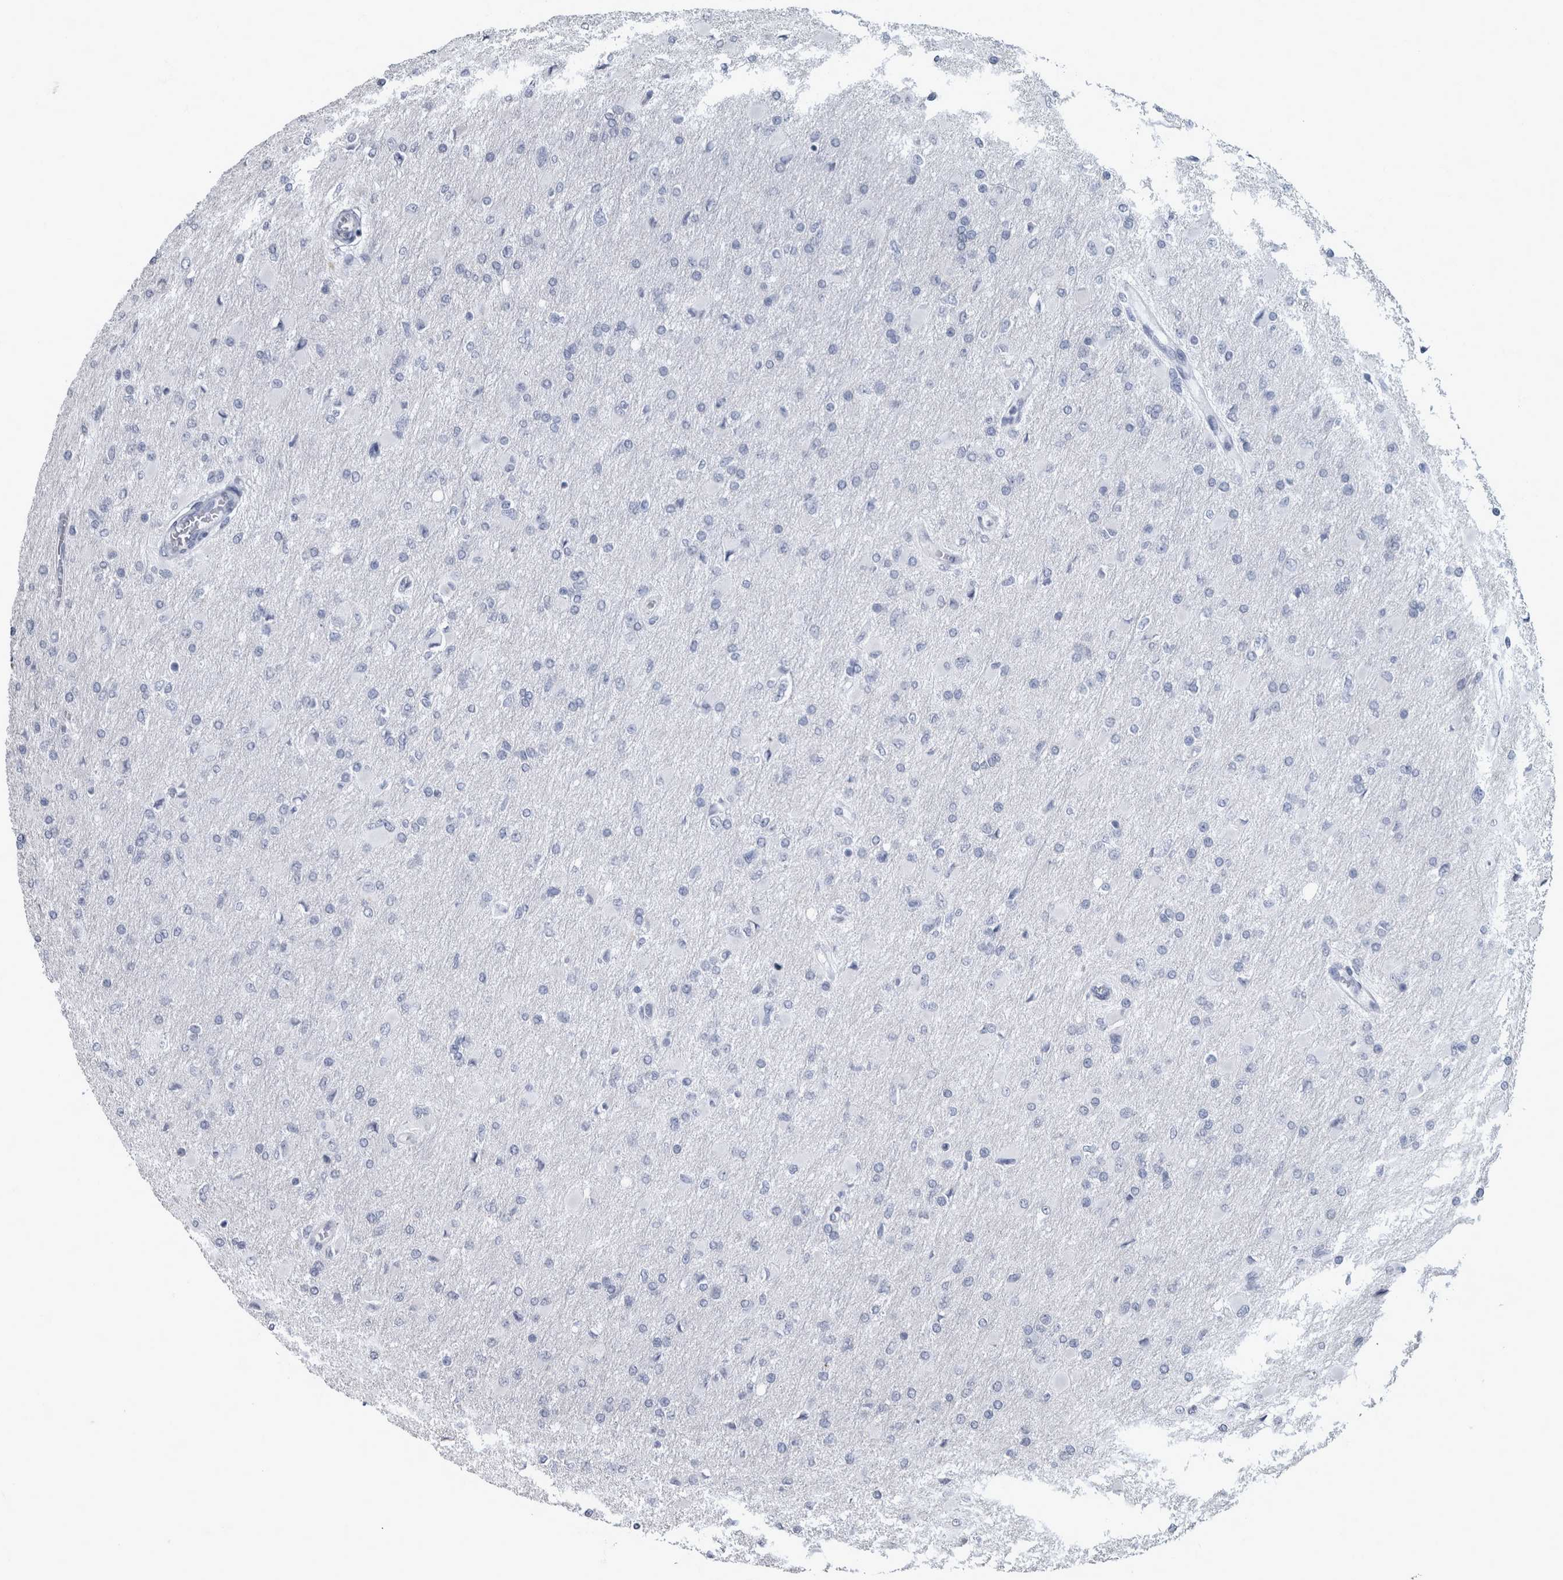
{"staining": {"intensity": "negative", "quantity": "none", "location": "none"}, "tissue": "glioma", "cell_type": "Tumor cells", "image_type": "cancer", "snomed": [{"axis": "morphology", "description": "Glioma, malignant, High grade"}, {"axis": "topography", "description": "Cerebral cortex"}], "caption": "This is an immunohistochemistry (IHC) image of malignant glioma (high-grade). There is no staining in tumor cells.", "gene": "DSG2", "patient": {"sex": "female", "age": 36}}